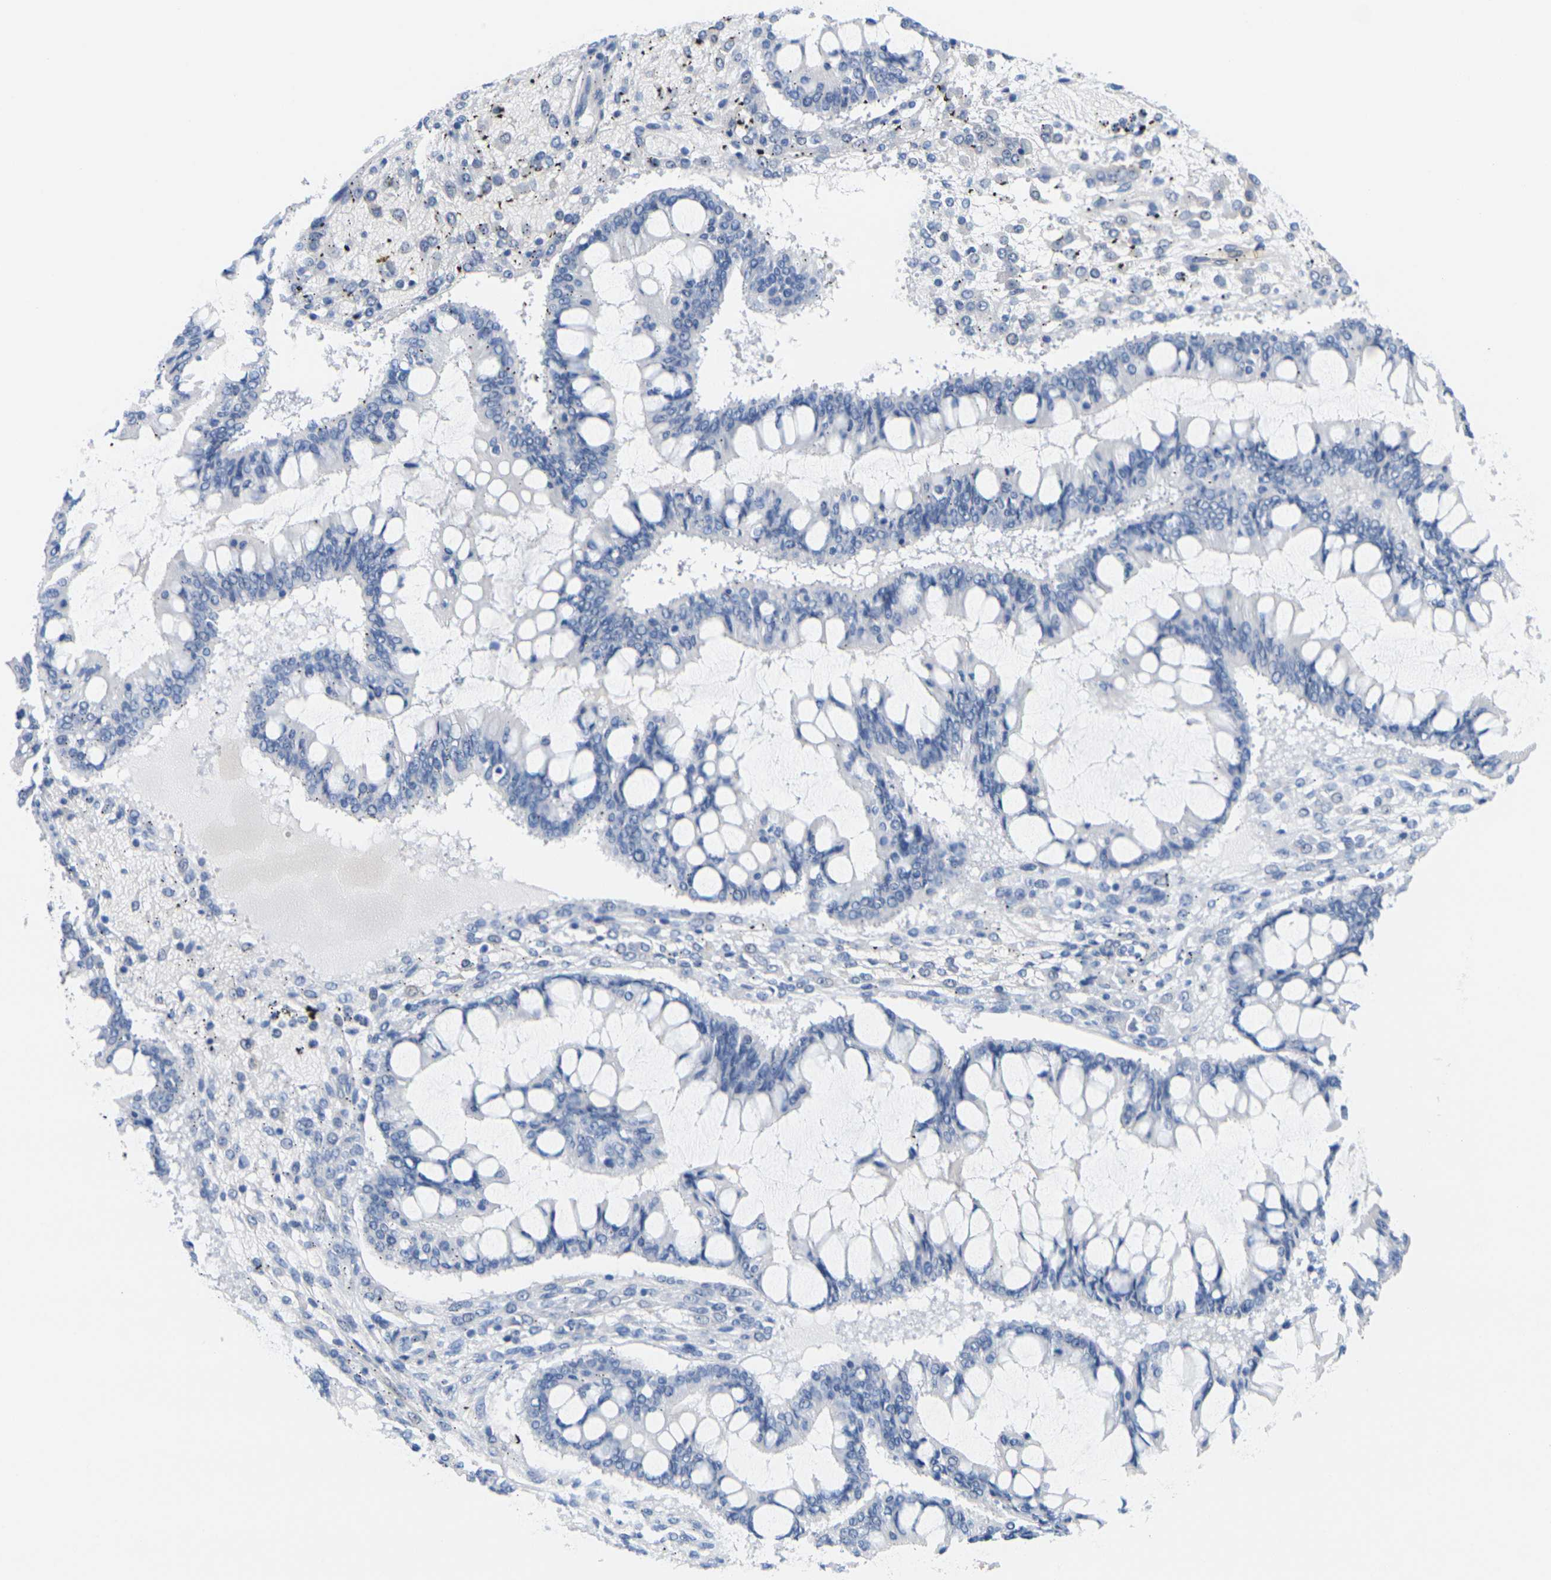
{"staining": {"intensity": "negative", "quantity": "none", "location": "none"}, "tissue": "ovarian cancer", "cell_type": "Tumor cells", "image_type": "cancer", "snomed": [{"axis": "morphology", "description": "Cystadenocarcinoma, mucinous, NOS"}, {"axis": "topography", "description": "Ovary"}], "caption": "The photomicrograph exhibits no significant expression in tumor cells of ovarian cancer (mucinous cystadenocarcinoma).", "gene": "CNN1", "patient": {"sex": "female", "age": 73}}